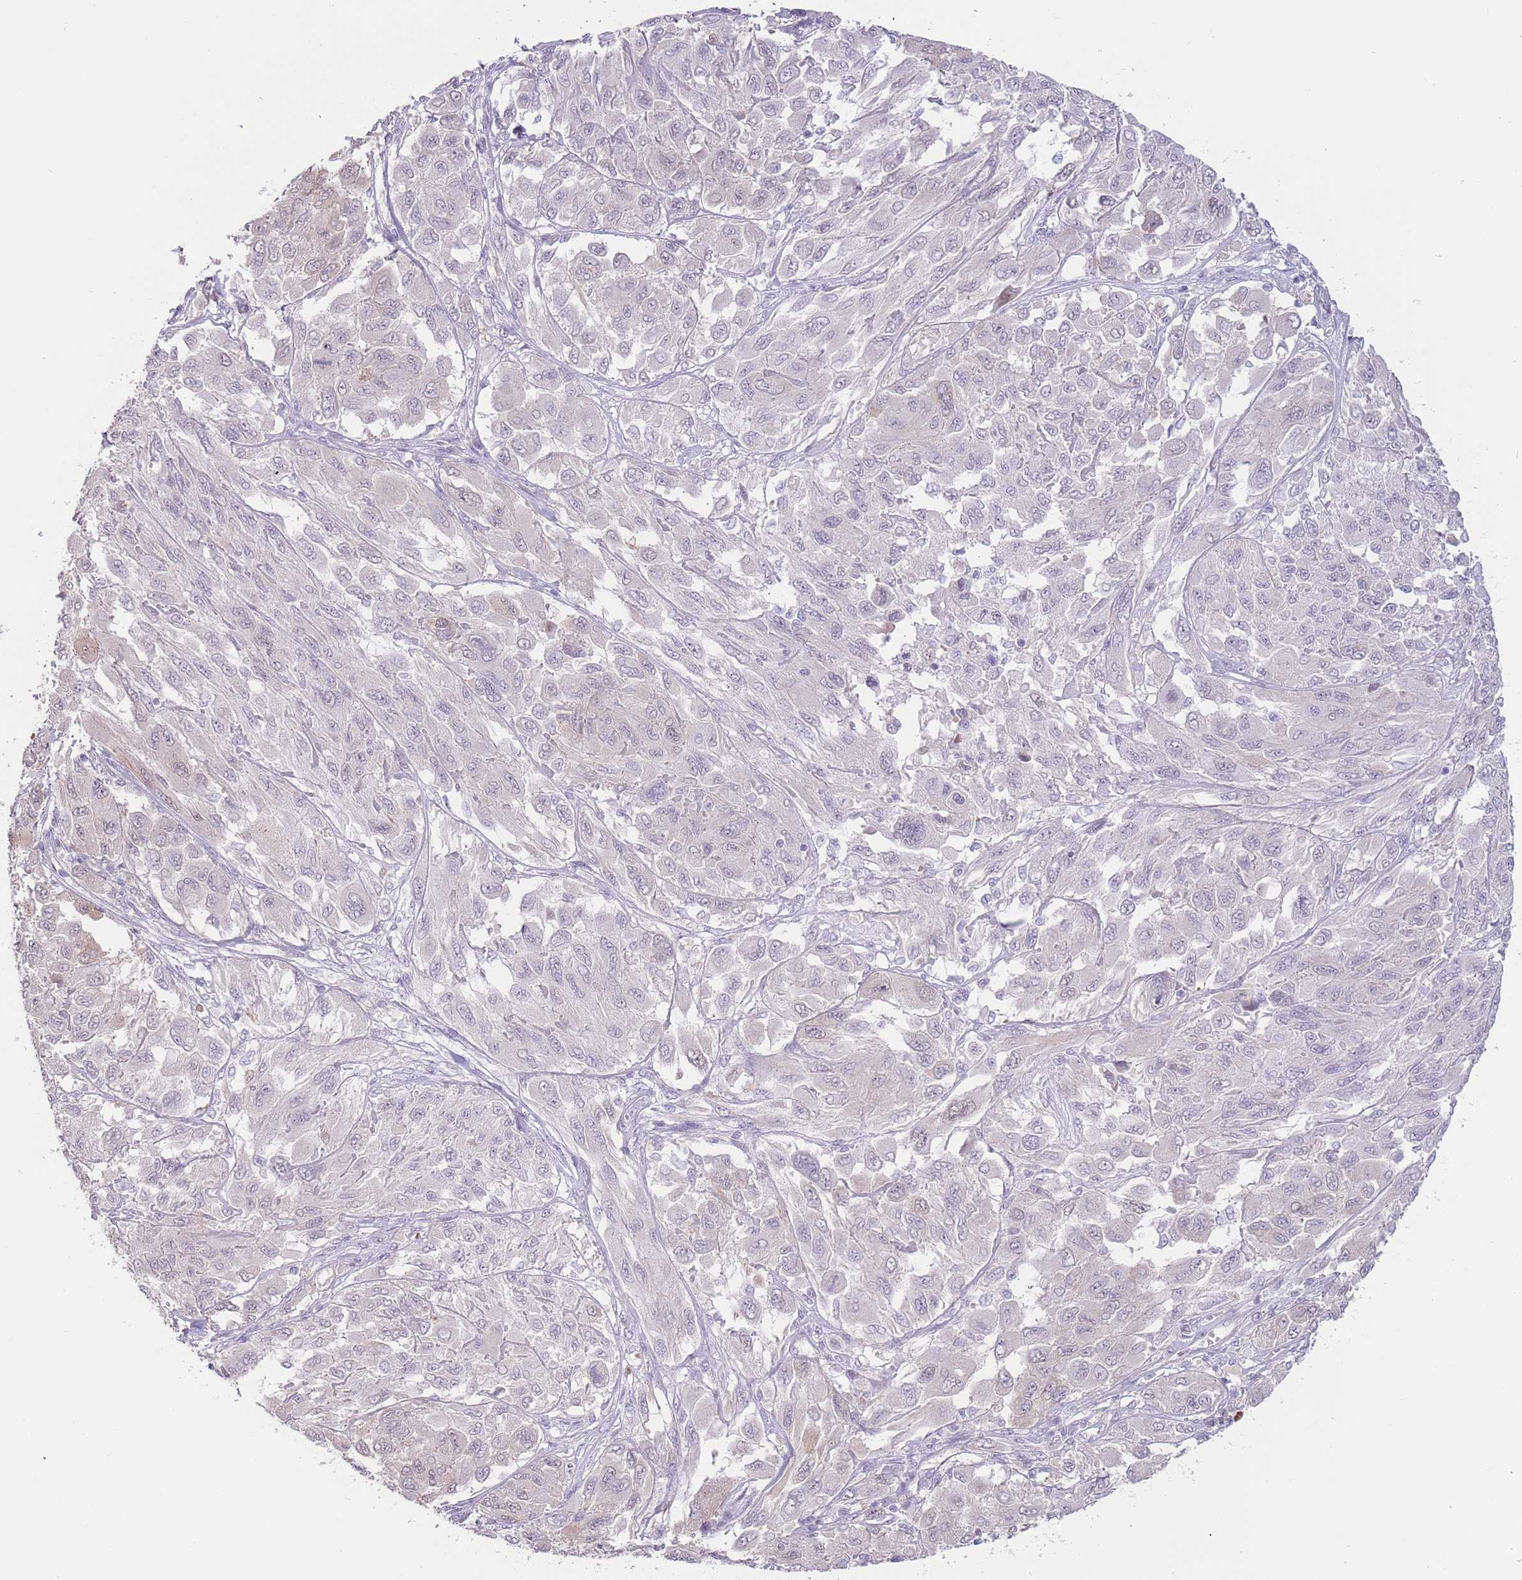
{"staining": {"intensity": "negative", "quantity": "none", "location": "none"}, "tissue": "melanoma", "cell_type": "Tumor cells", "image_type": "cancer", "snomed": [{"axis": "morphology", "description": "Malignant melanoma, NOS"}, {"axis": "topography", "description": "Skin"}], "caption": "Immunohistochemistry (IHC) photomicrograph of human melanoma stained for a protein (brown), which exhibits no positivity in tumor cells.", "gene": "LDHD", "patient": {"sex": "female", "age": 91}}